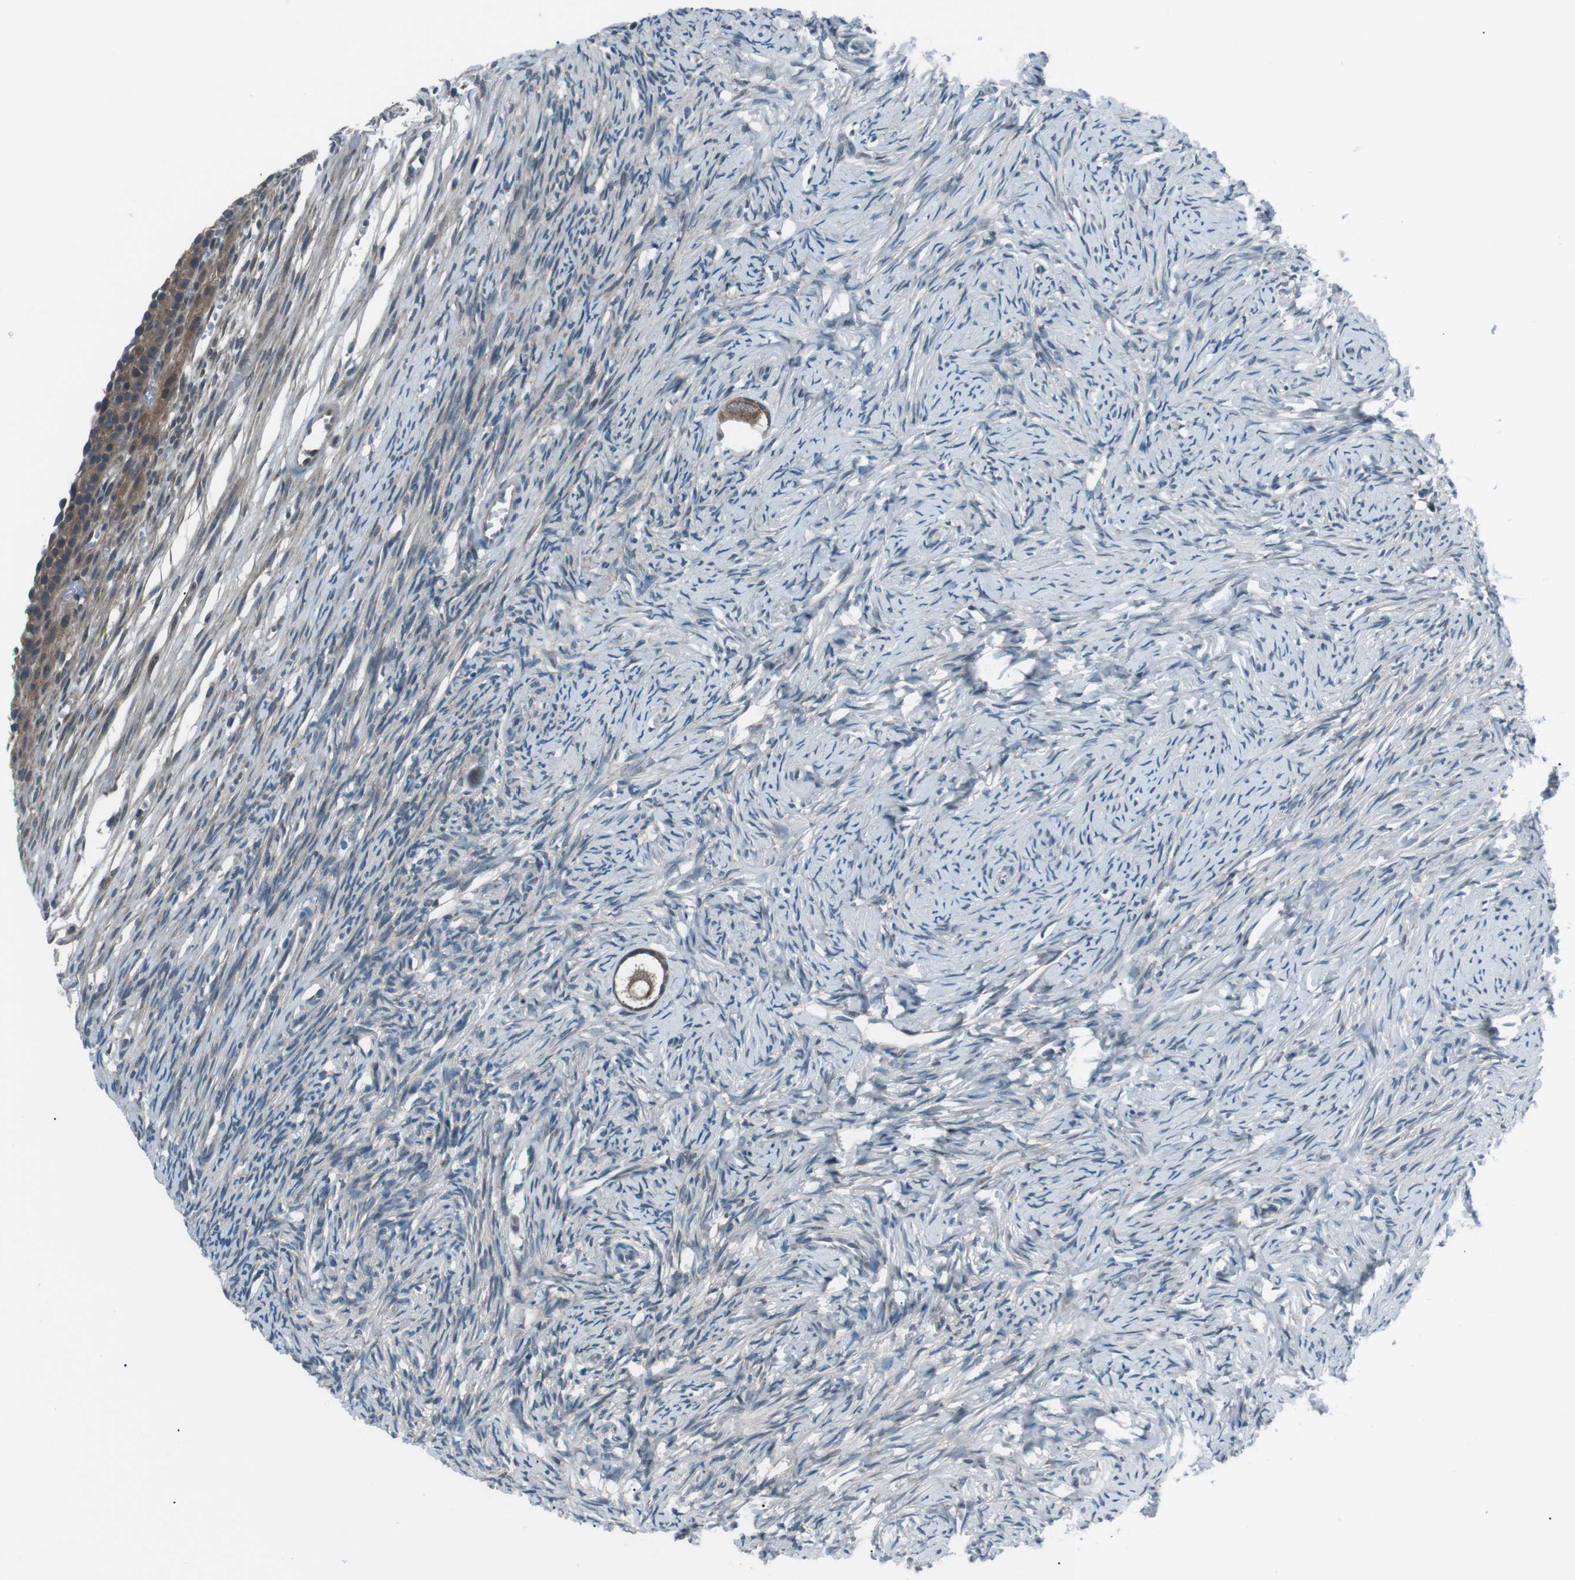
{"staining": {"intensity": "moderate", "quantity": ">75%", "location": "cytoplasmic/membranous"}, "tissue": "ovary", "cell_type": "Follicle cells", "image_type": "normal", "snomed": [{"axis": "morphology", "description": "Normal tissue, NOS"}, {"axis": "topography", "description": "Ovary"}], "caption": "A brown stain highlights moderate cytoplasmic/membranous staining of a protein in follicle cells of unremarkable ovary. The protein of interest is stained brown, and the nuclei are stained in blue (DAB (3,3'-diaminobenzidine) IHC with brightfield microscopy, high magnification).", "gene": "LRIG2", "patient": {"sex": "female", "age": 33}}